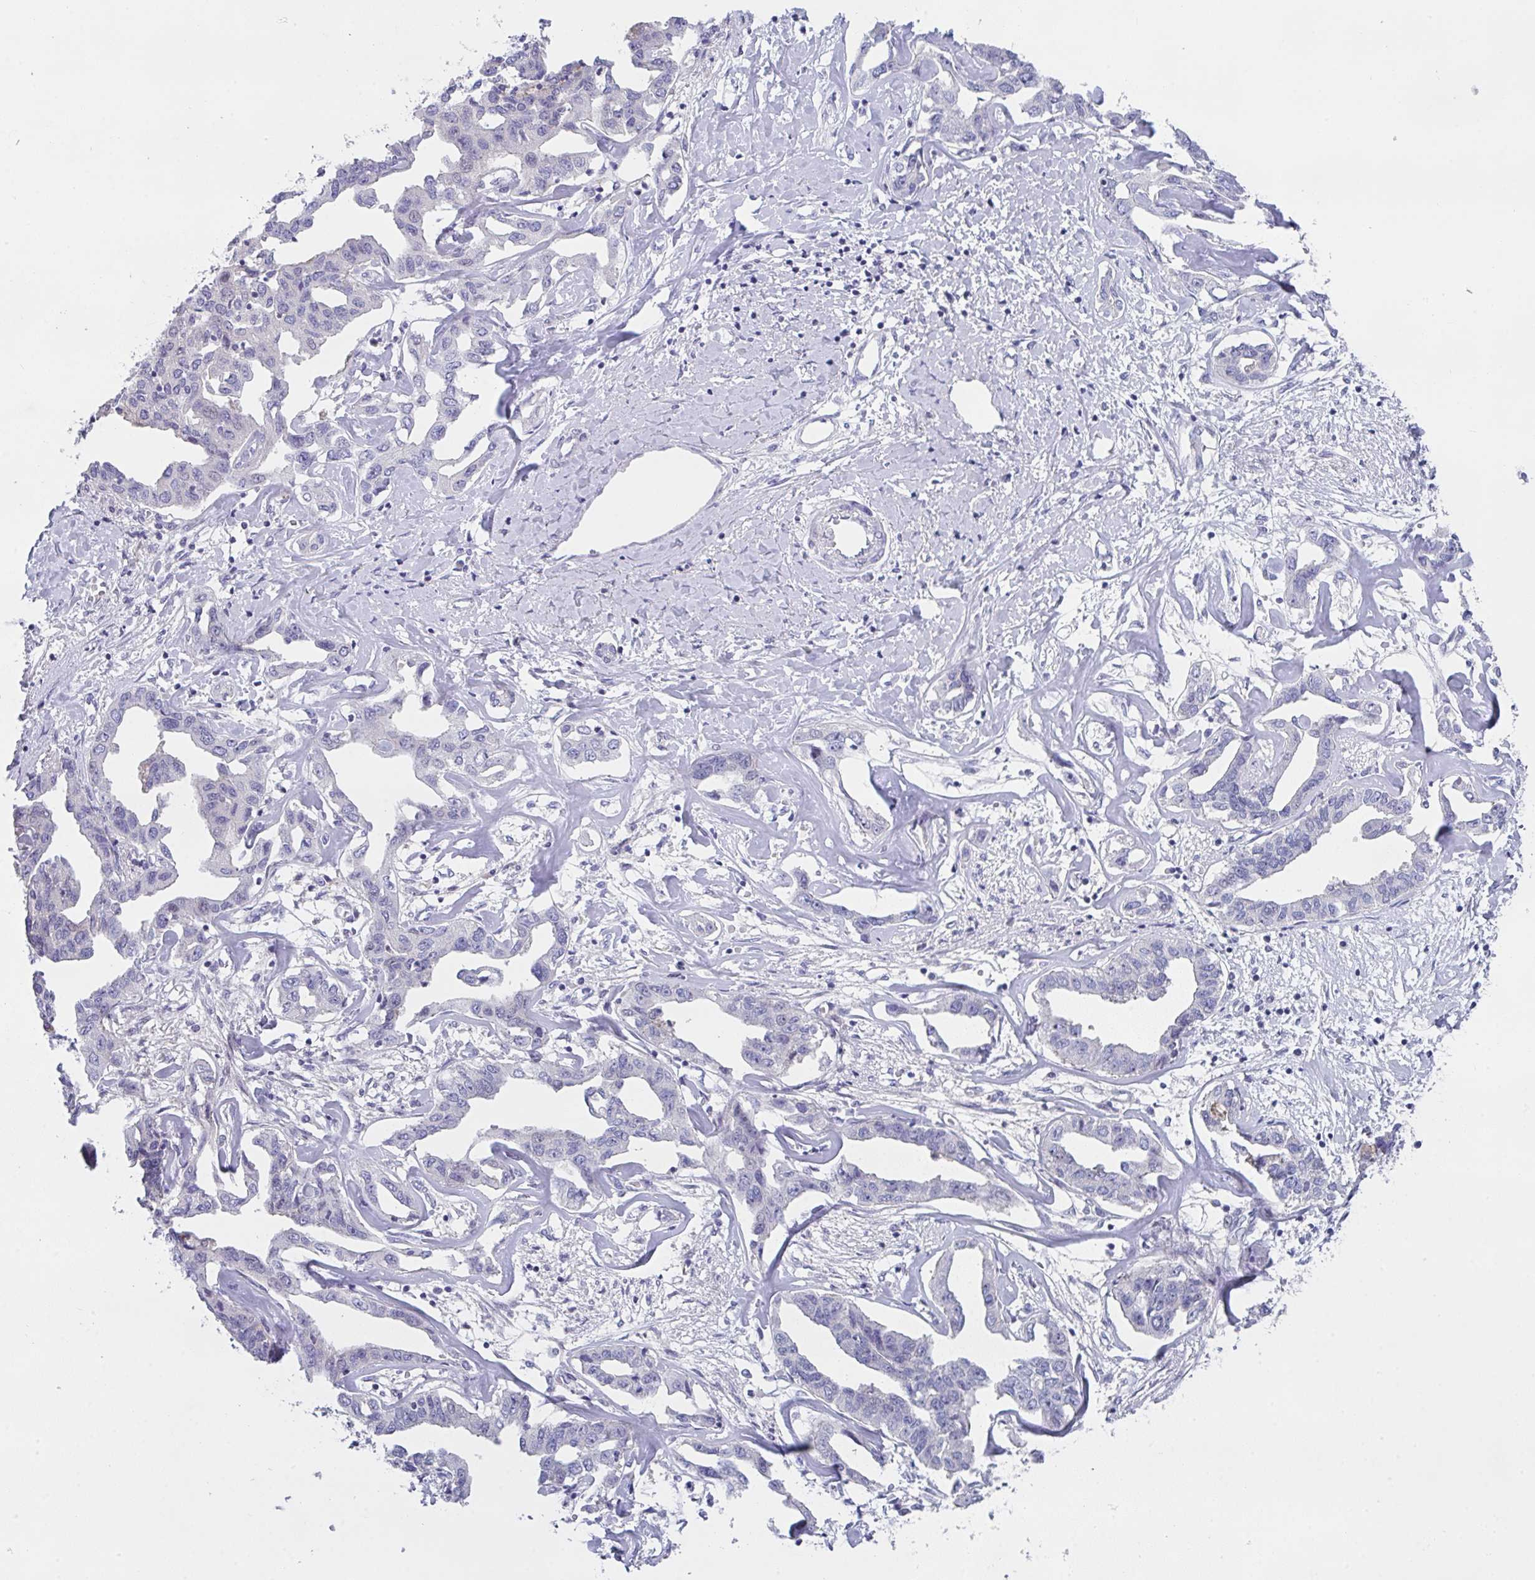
{"staining": {"intensity": "negative", "quantity": "none", "location": "none"}, "tissue": "liver cancer", "cell_type": "Tumor cells", "image_type": "cancer", "snomed": [{"axis": "morphology", "description": "Cholangiocarcinoma"}, {"axis": "topography", "description": "Liver"}], "caption": "A high-resolution photomicrograph shows IHC staining of liver cancer, which exhibits no significant positivity in tumor cells.", "gene": "FBXO47", "patient": {"sex": "male", "age": 59}}